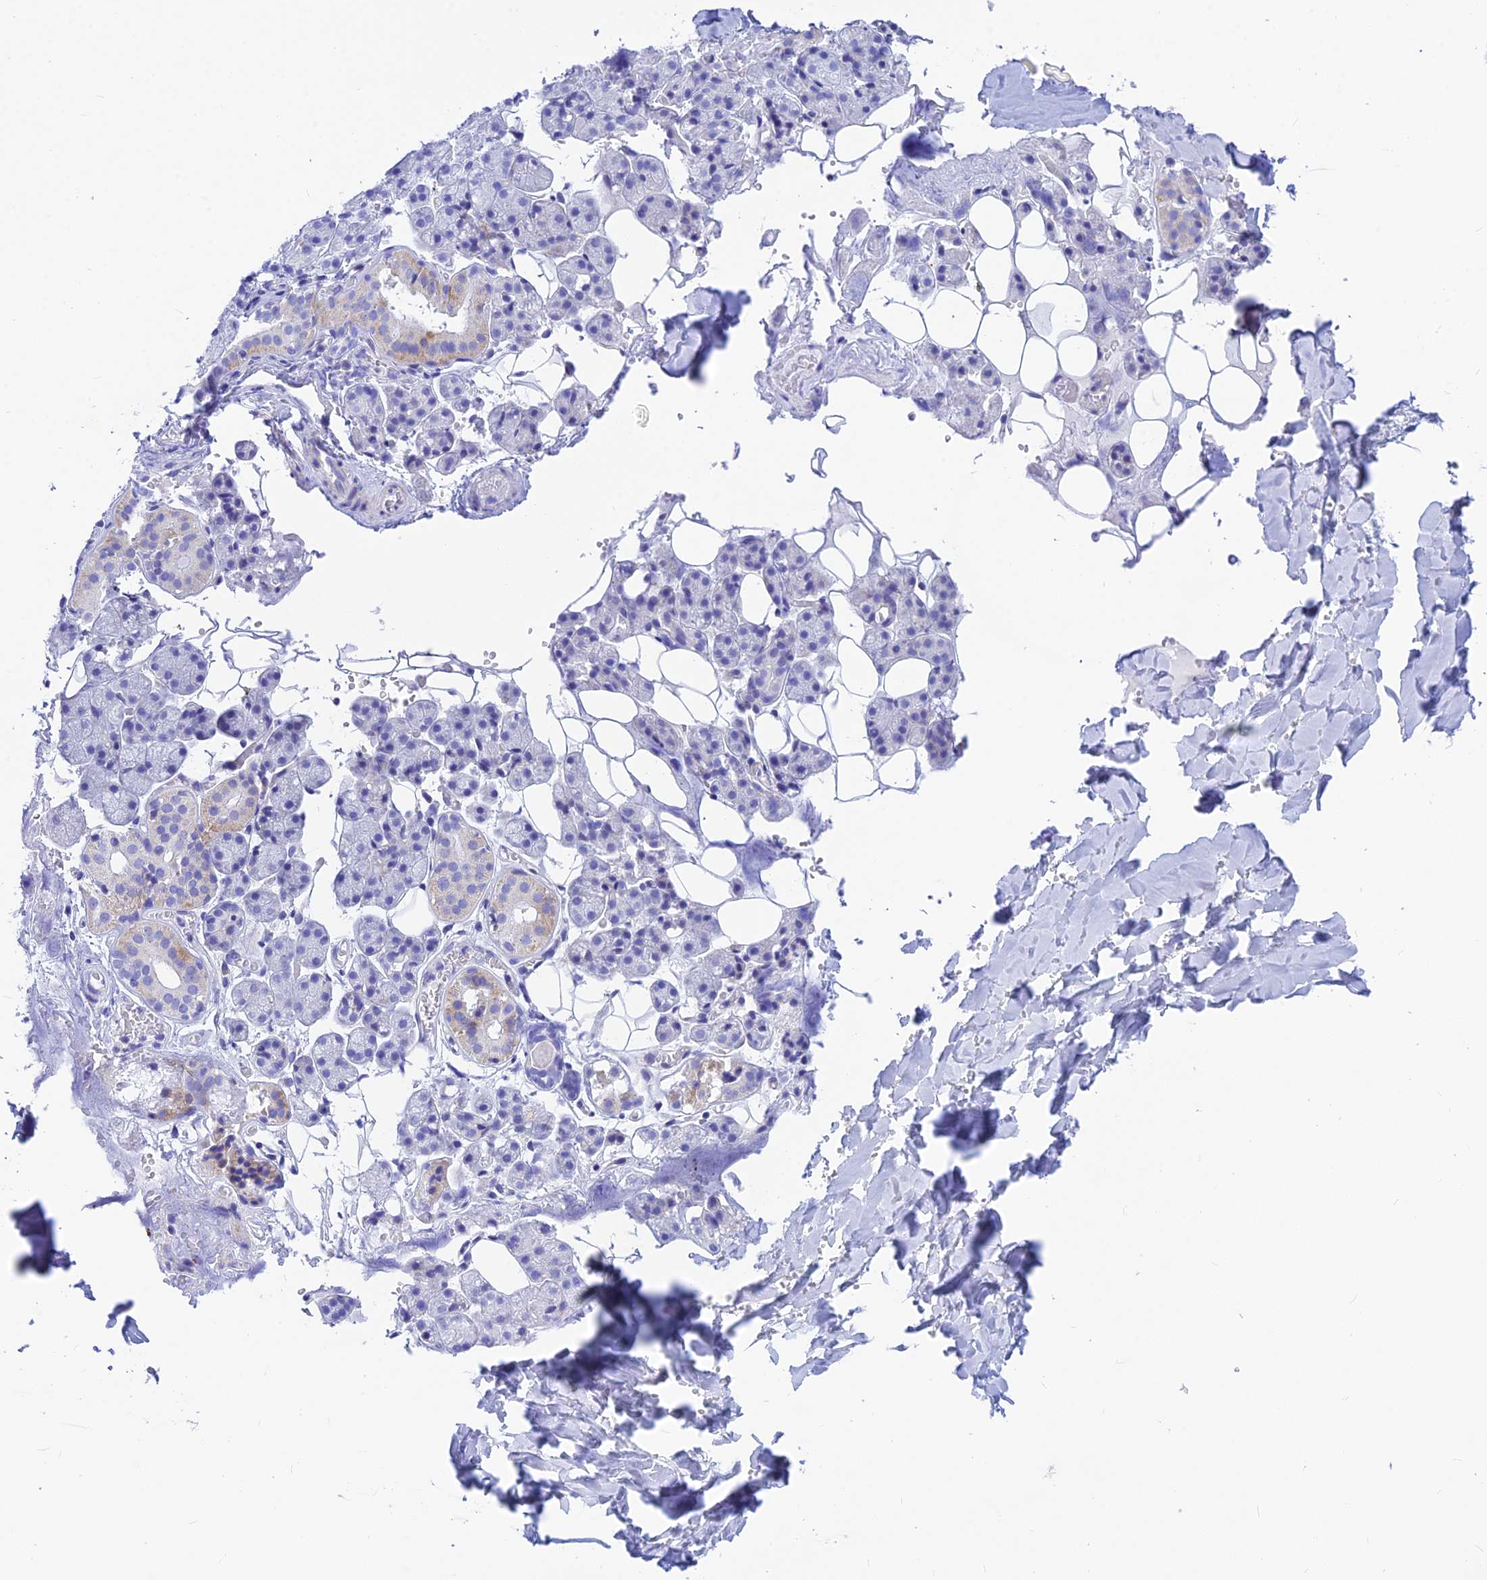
{"staining": {"intensity": "negative", "quantity": "none", "location": "none"}, "tissue": "salivary gland", "cell_type": "Glandular cells", "image_type": "normal", "snomed": [{"axis": "morphology", "description": "Normal tissue, NOS"}, {"axis": "topography", "description": "Salivary gland"}], "caption": "The immunohistochemistry (IHC) micrograph has no significant staining in glandular cells of salivary gland. (DAB (3,3'-diaminobenzidine) immunohistochemistry visualized using brightfield microscopy, high magnification).", "gene": "CNOT6", "patient": {"sex": "female", "age": 33}}